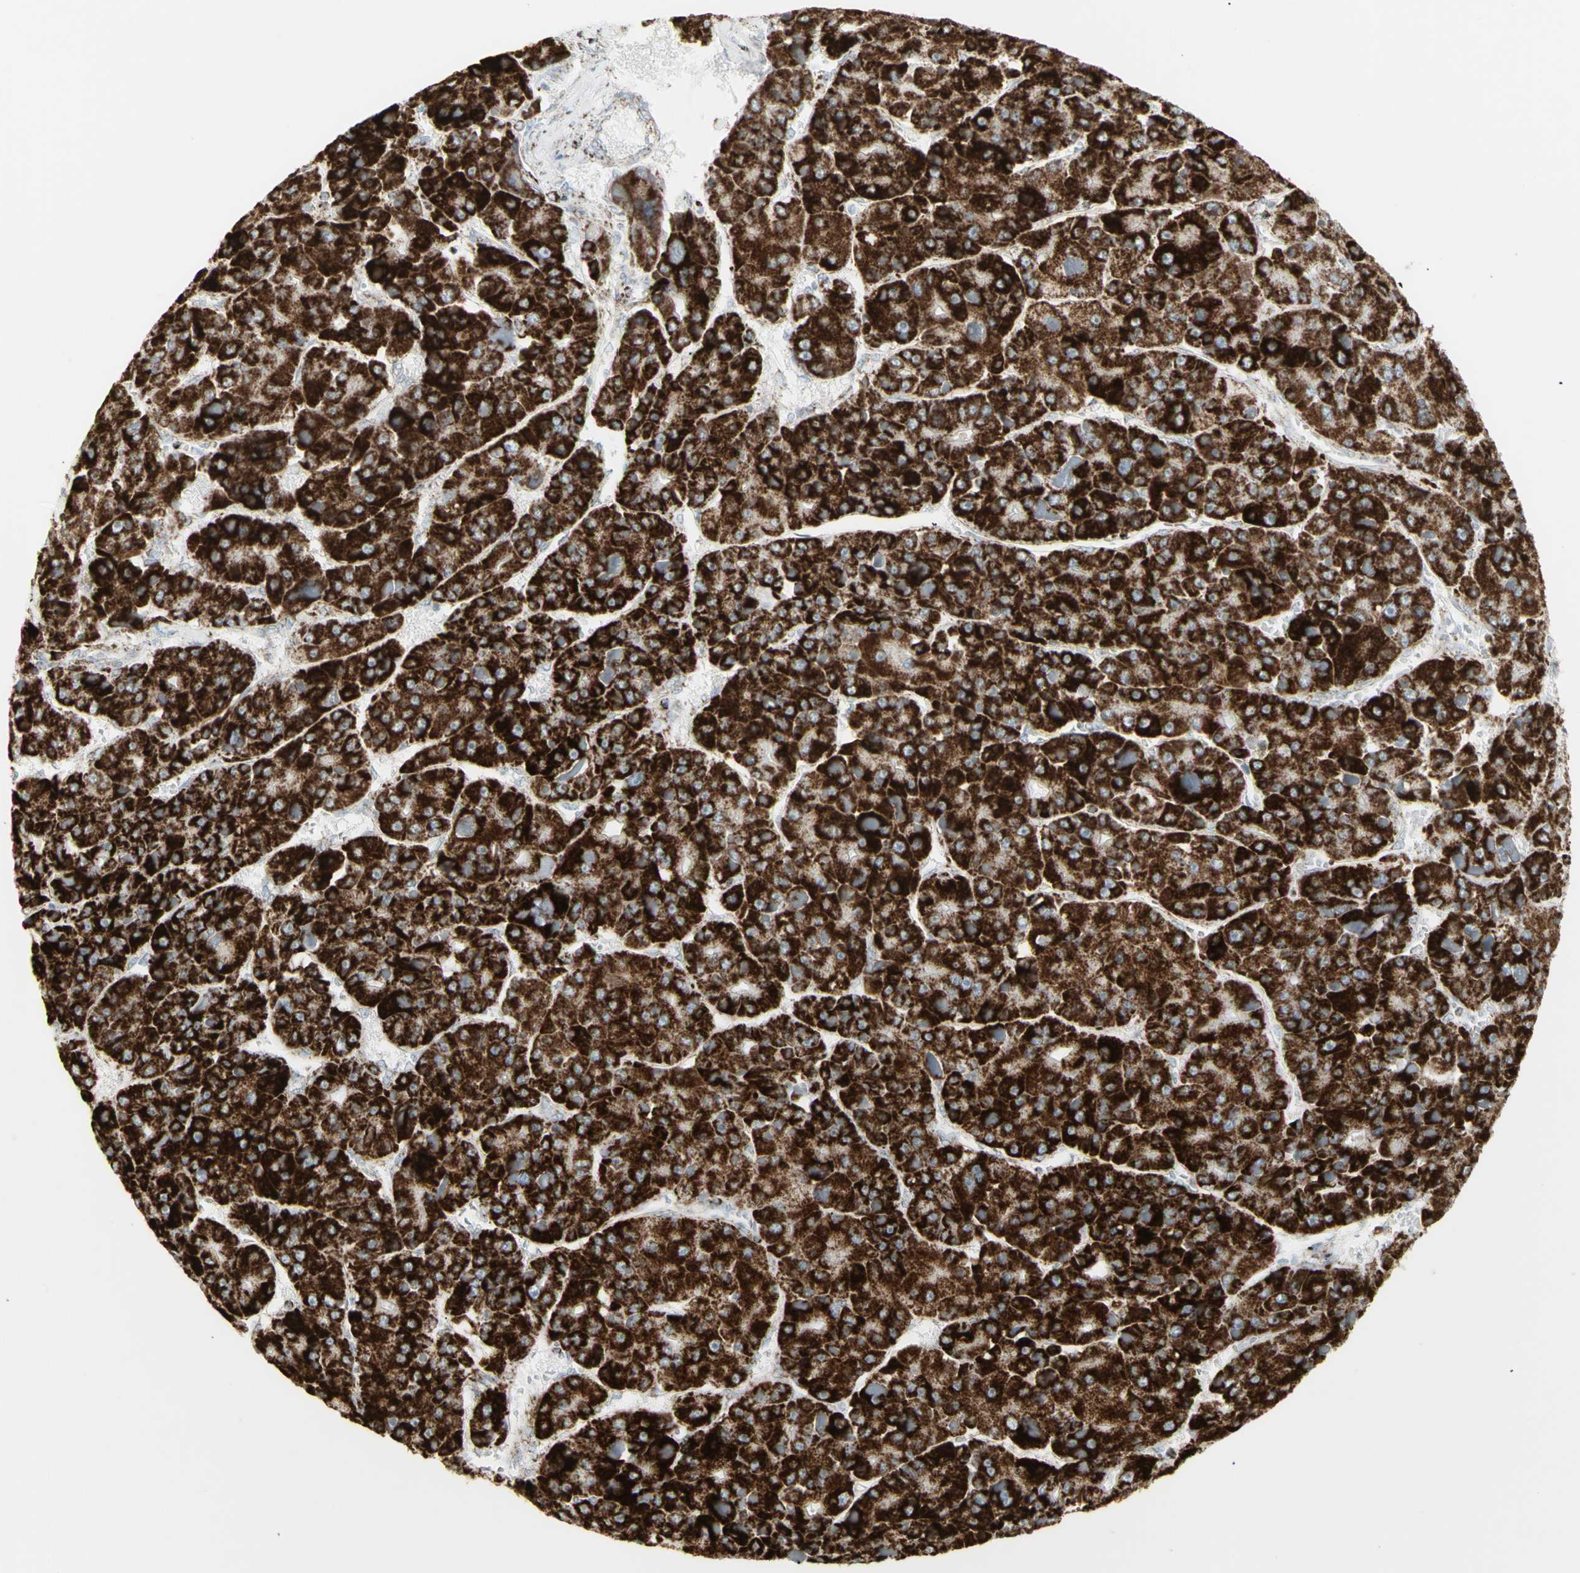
{"staining": {"intensity": "strong", "quantity": ">75%", "location": "cytoplasmic/membranous"}, "tissue": "liver cancer", "cell_type": "Tumor cells", "image_type": "cancer", "snomed": [{"axis": "morphology", "description": "Carcinoma, Hepatocellular, NOS"}, {"axis": "topography", "description": "Liver"}], "caption": "Immunohistochemistry (DAB) staining of human liver cancer (hepatocellular carcinoma) displays strong cytoplasmic/membranous protein staining in approximately >75% of tumor cells.", "gene": "PLGRKT", "patient": {"sex": "female", "age": 73}}